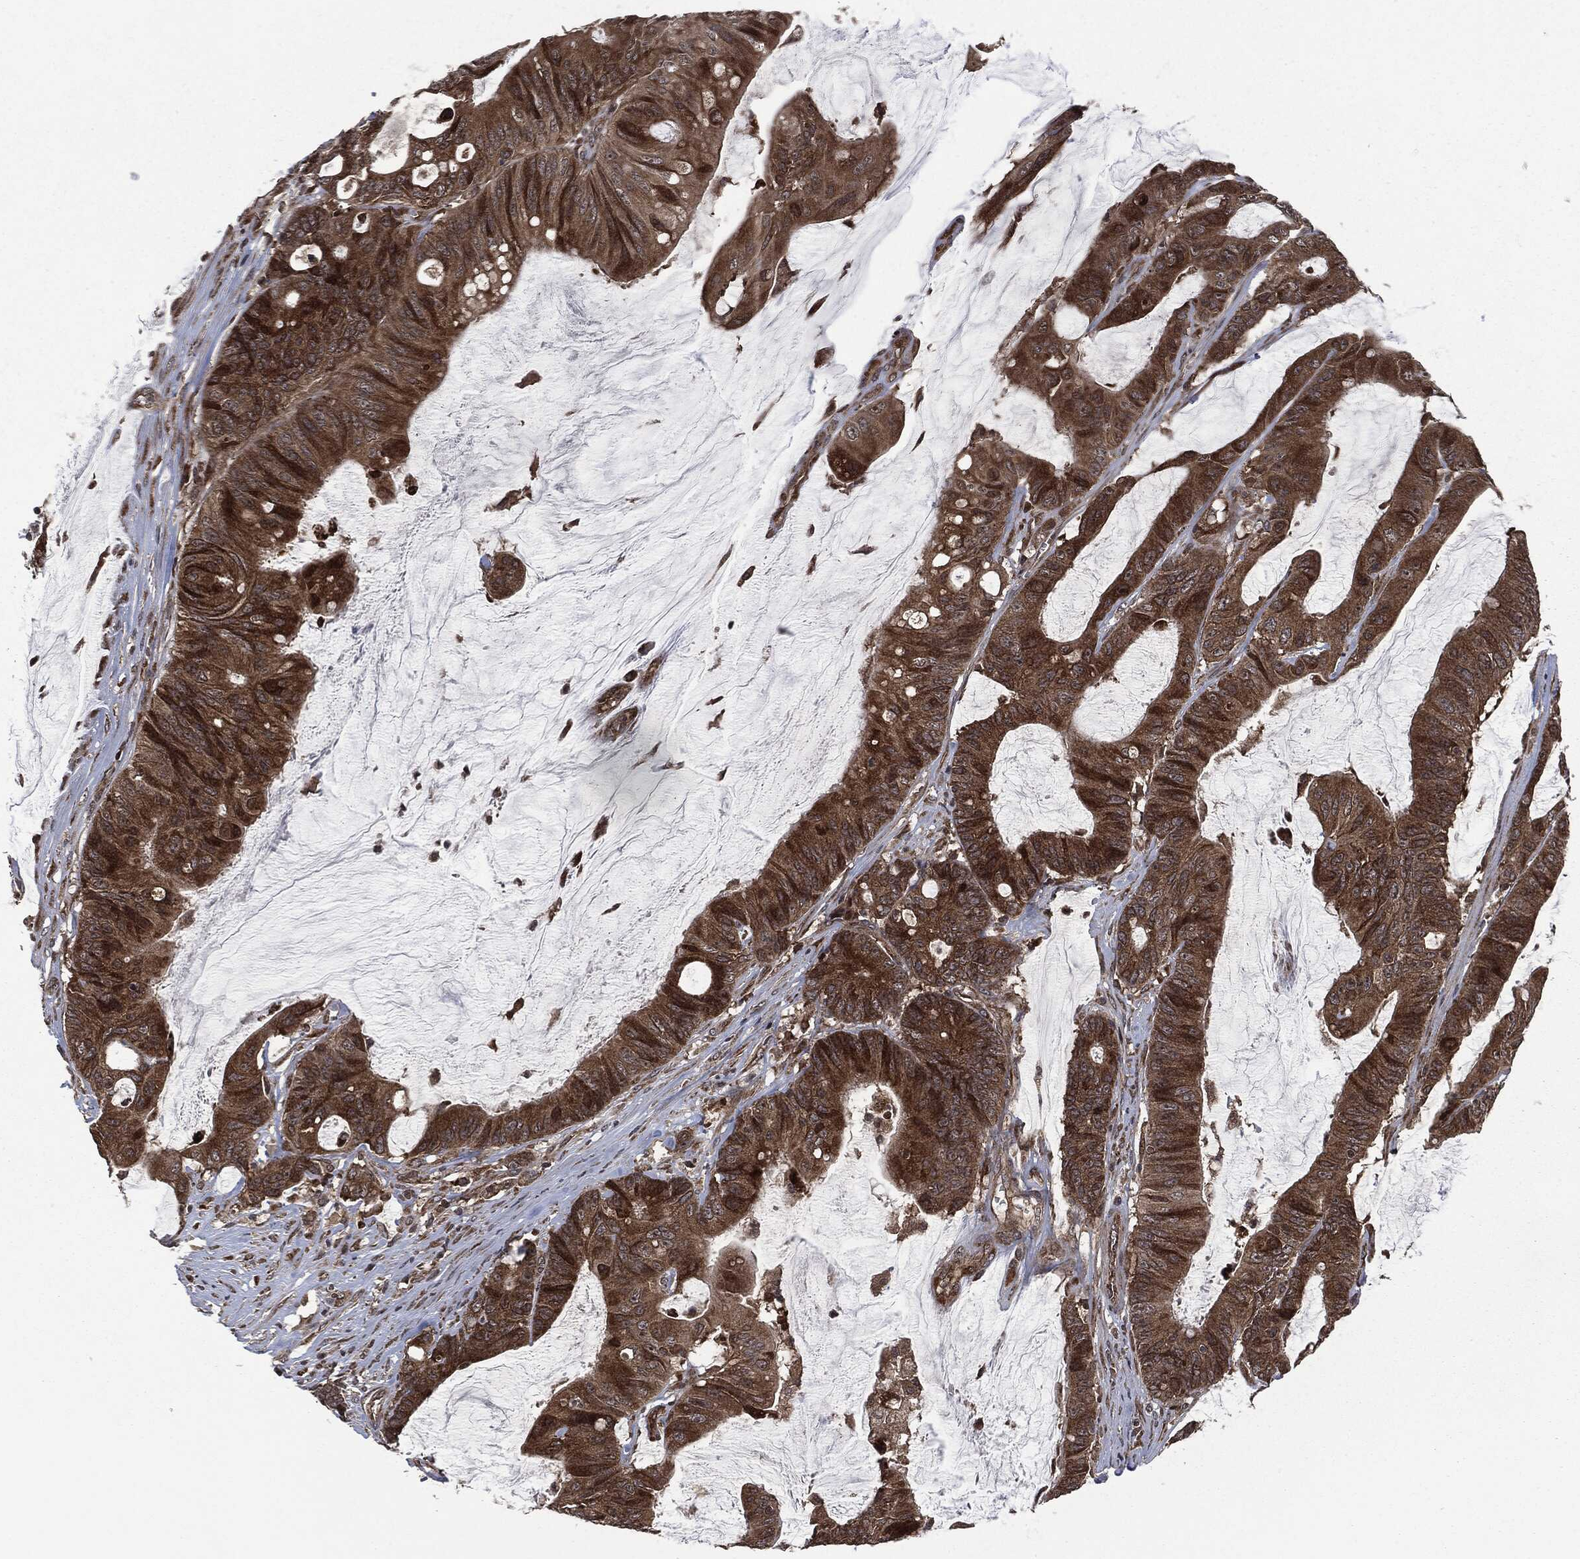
{"staining": {"intensity": "moderate", "quantity": ">75%", "location": "cytoplasmic/membranous"}, "tissue": "colorectal cancer", "cell_type": "Tumor cells", "image_type": "cancer", "snomed": [{"axis": "morphology", "description": "Adenocarcinoma, NOS"}, {"axis": "topography", "description": "Colon"}], "caption": "Human colorectal cancer (adenocarcinoma) stained for a protein (brown) demonstrates moderate cytoplasmic/membranous positive positivity in about >75% of tumor cells.", "gene": "HRAS", "patient": {"sex": "female", "age": 69}}